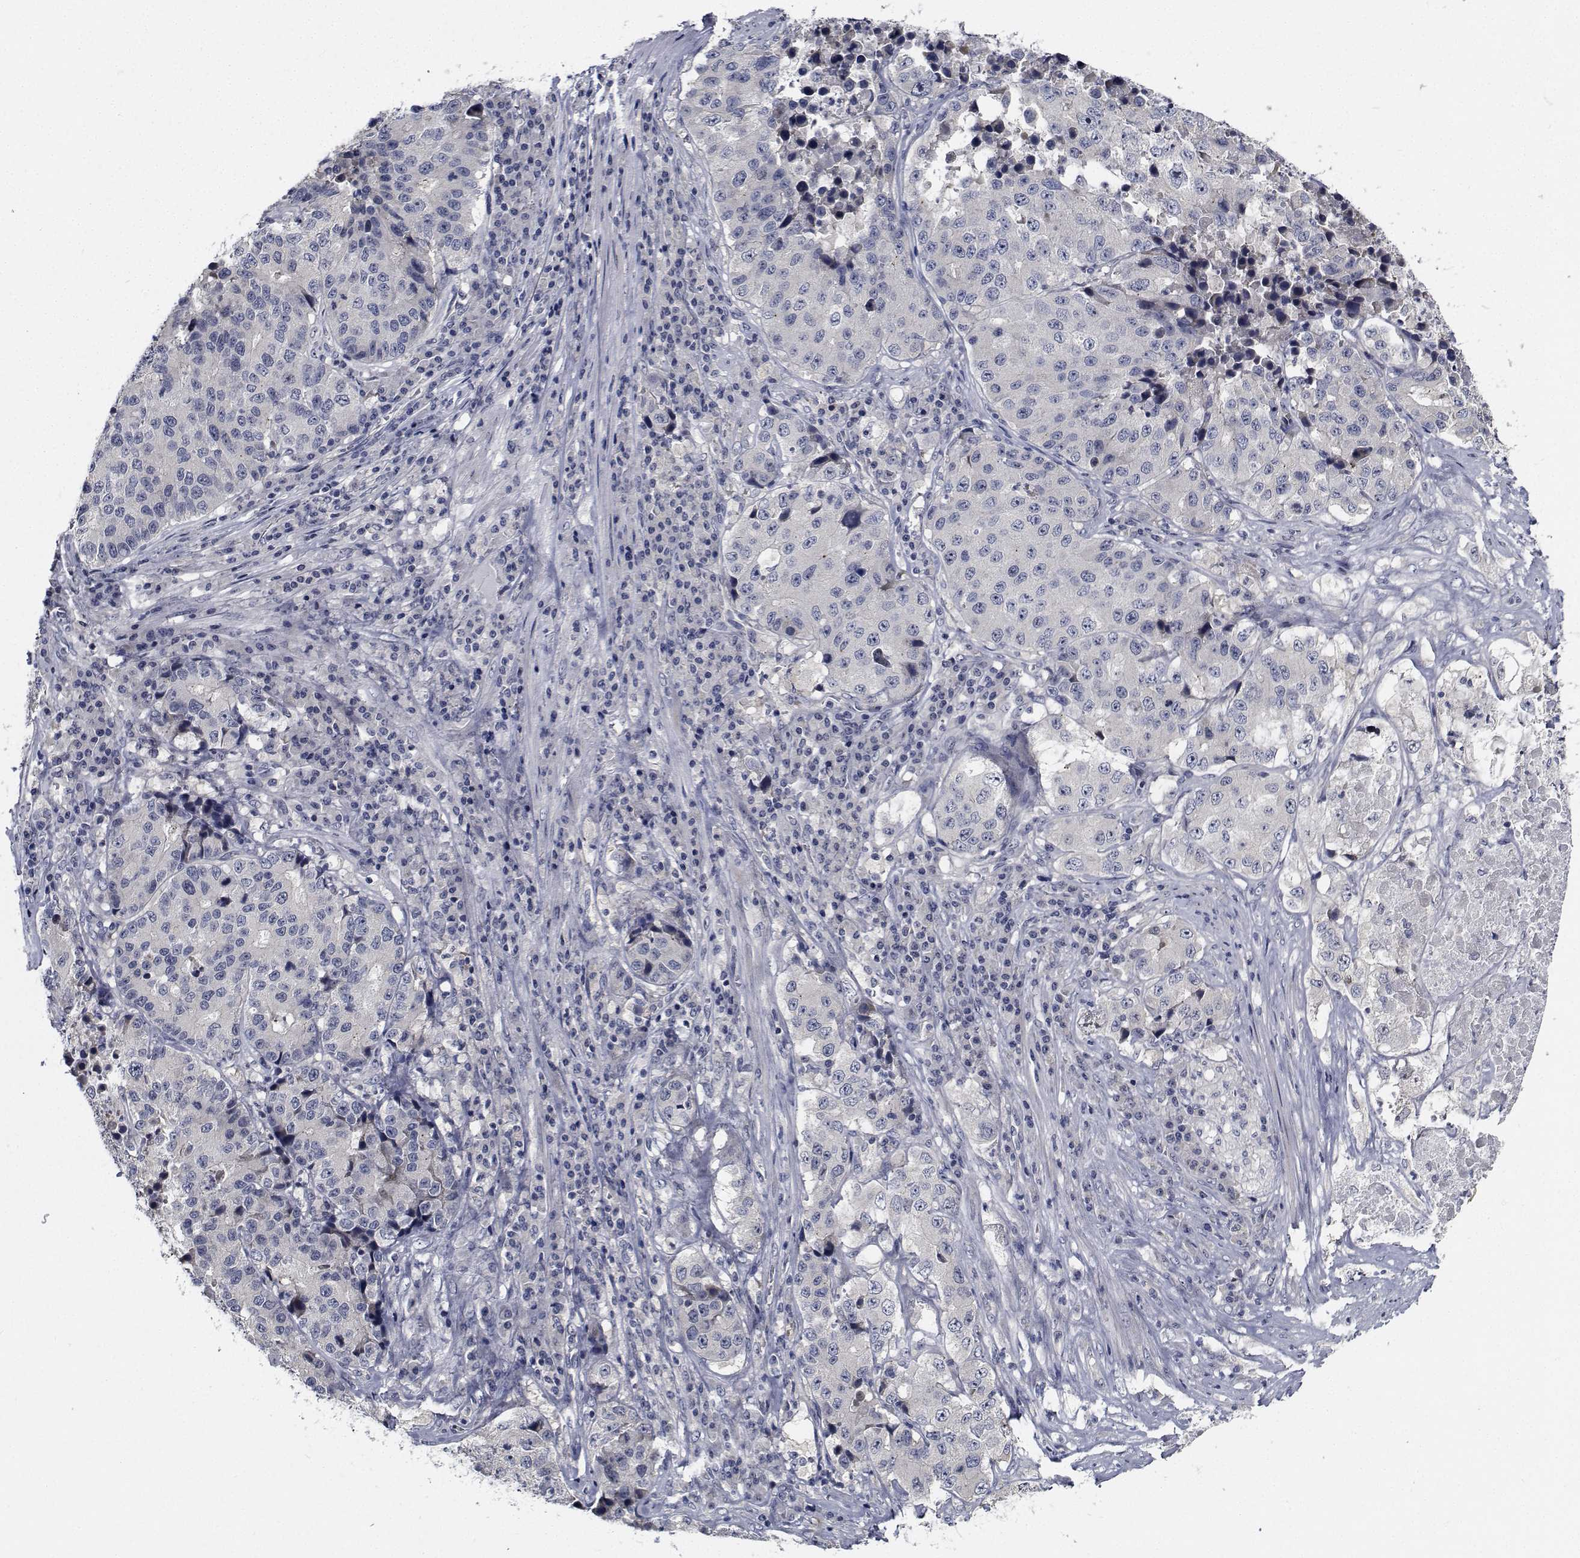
{"staining": {"intensity": "negative", "quantity": "none", "location": "none"}, "tissue": "stomach cancer", "cell_type": "Tumor cells", "image_type": "cancer", "snomed": [{"axis": "morphology", "description": "Adenocarcinoma, NOS"}, {"axis": "topography", "description": "Stomach"}], "caption": "High power microscopy histopathology image of an immunohistochemistry image of stomach adenocarcinoma, revealing no significant staining in tumor cells.", "gene": "NVL", "patient": {"sex": "male", "age": 71}}